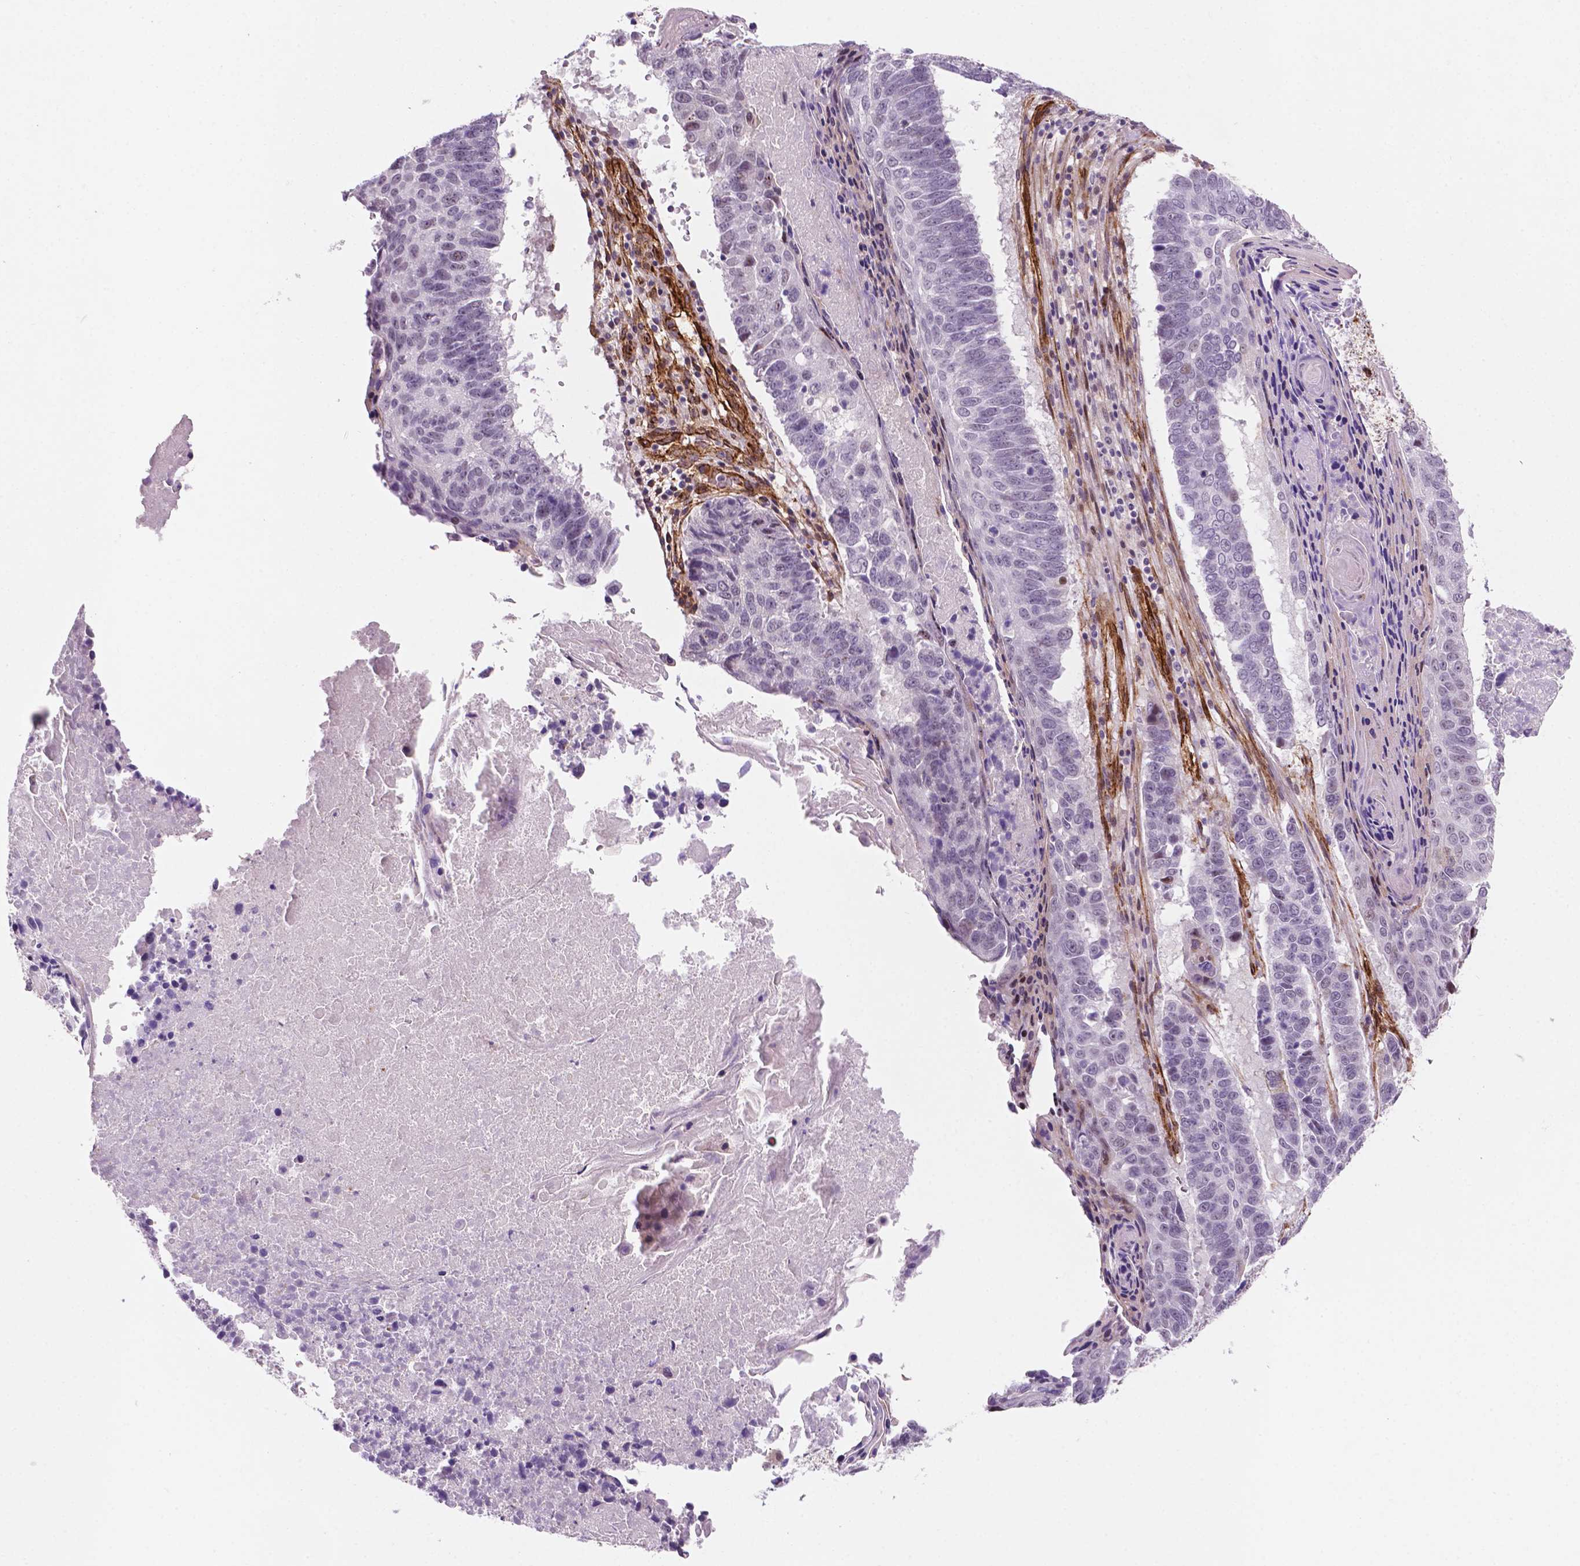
{"staining": {"intensity": "negative", "quantity": "none", "location": "none"}, "tissue": "lung cancer", "cell_type": "Tumor cells", "image_type": "cancer", "snomed": [{"axis": "morphology", "description": "Squamous cell carcinoma, NOS"}, {"axis": "topography", "description": "Lung"}], "caption": "This is a micrograph of IHC staining of lung squamous cell carcinoma, which shows no positivity in tumor cells.", "gene": "EGFL8", "patient": {"sex": "male", "age": 73}}